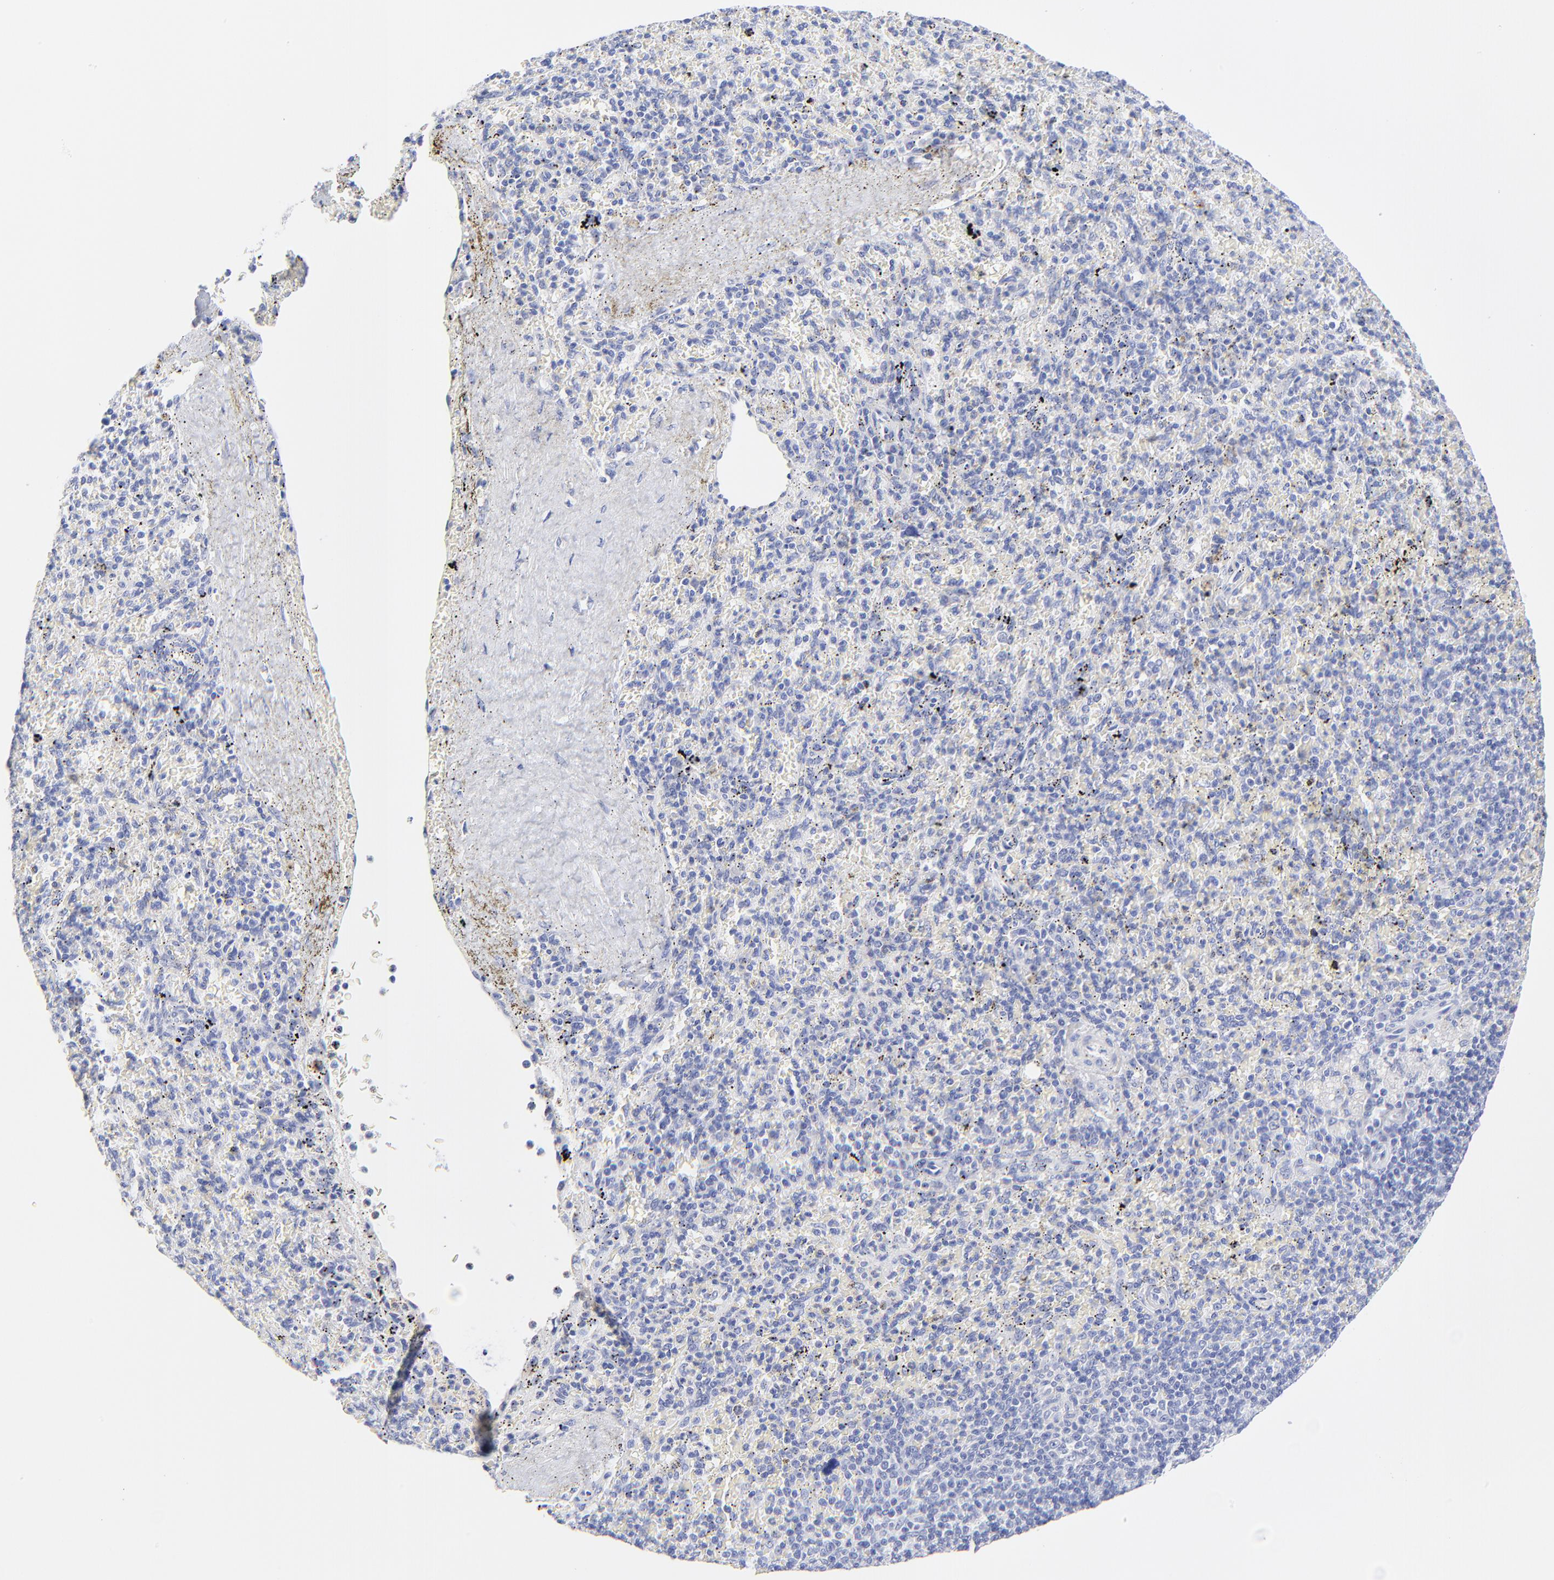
{"staining": {"intensity": "negative", "quantity": "none", "location": "none"}, "tissue": "spleen", "cell_type": "Cells in red pulp", "image_type": "normal", "snomed": [{"axis": "morphology", "description": "Normal tissue, NOS"}, {"axis": "topography", "description": "Spleen"}], "caption": "IHC photomicrograph of unremarkable spleen: spleen stained with DAB exhibits no significant protein expression in cells in red pulp. (Stains: DAB (3,3'-diaminobenzidine) immunohistochemistry with hematoxylin counter stain, Microscopy: brightfield microscopy at high magnification).", "gene": "SULT4A1", "patient": {"sex": "female", "age": 43}}